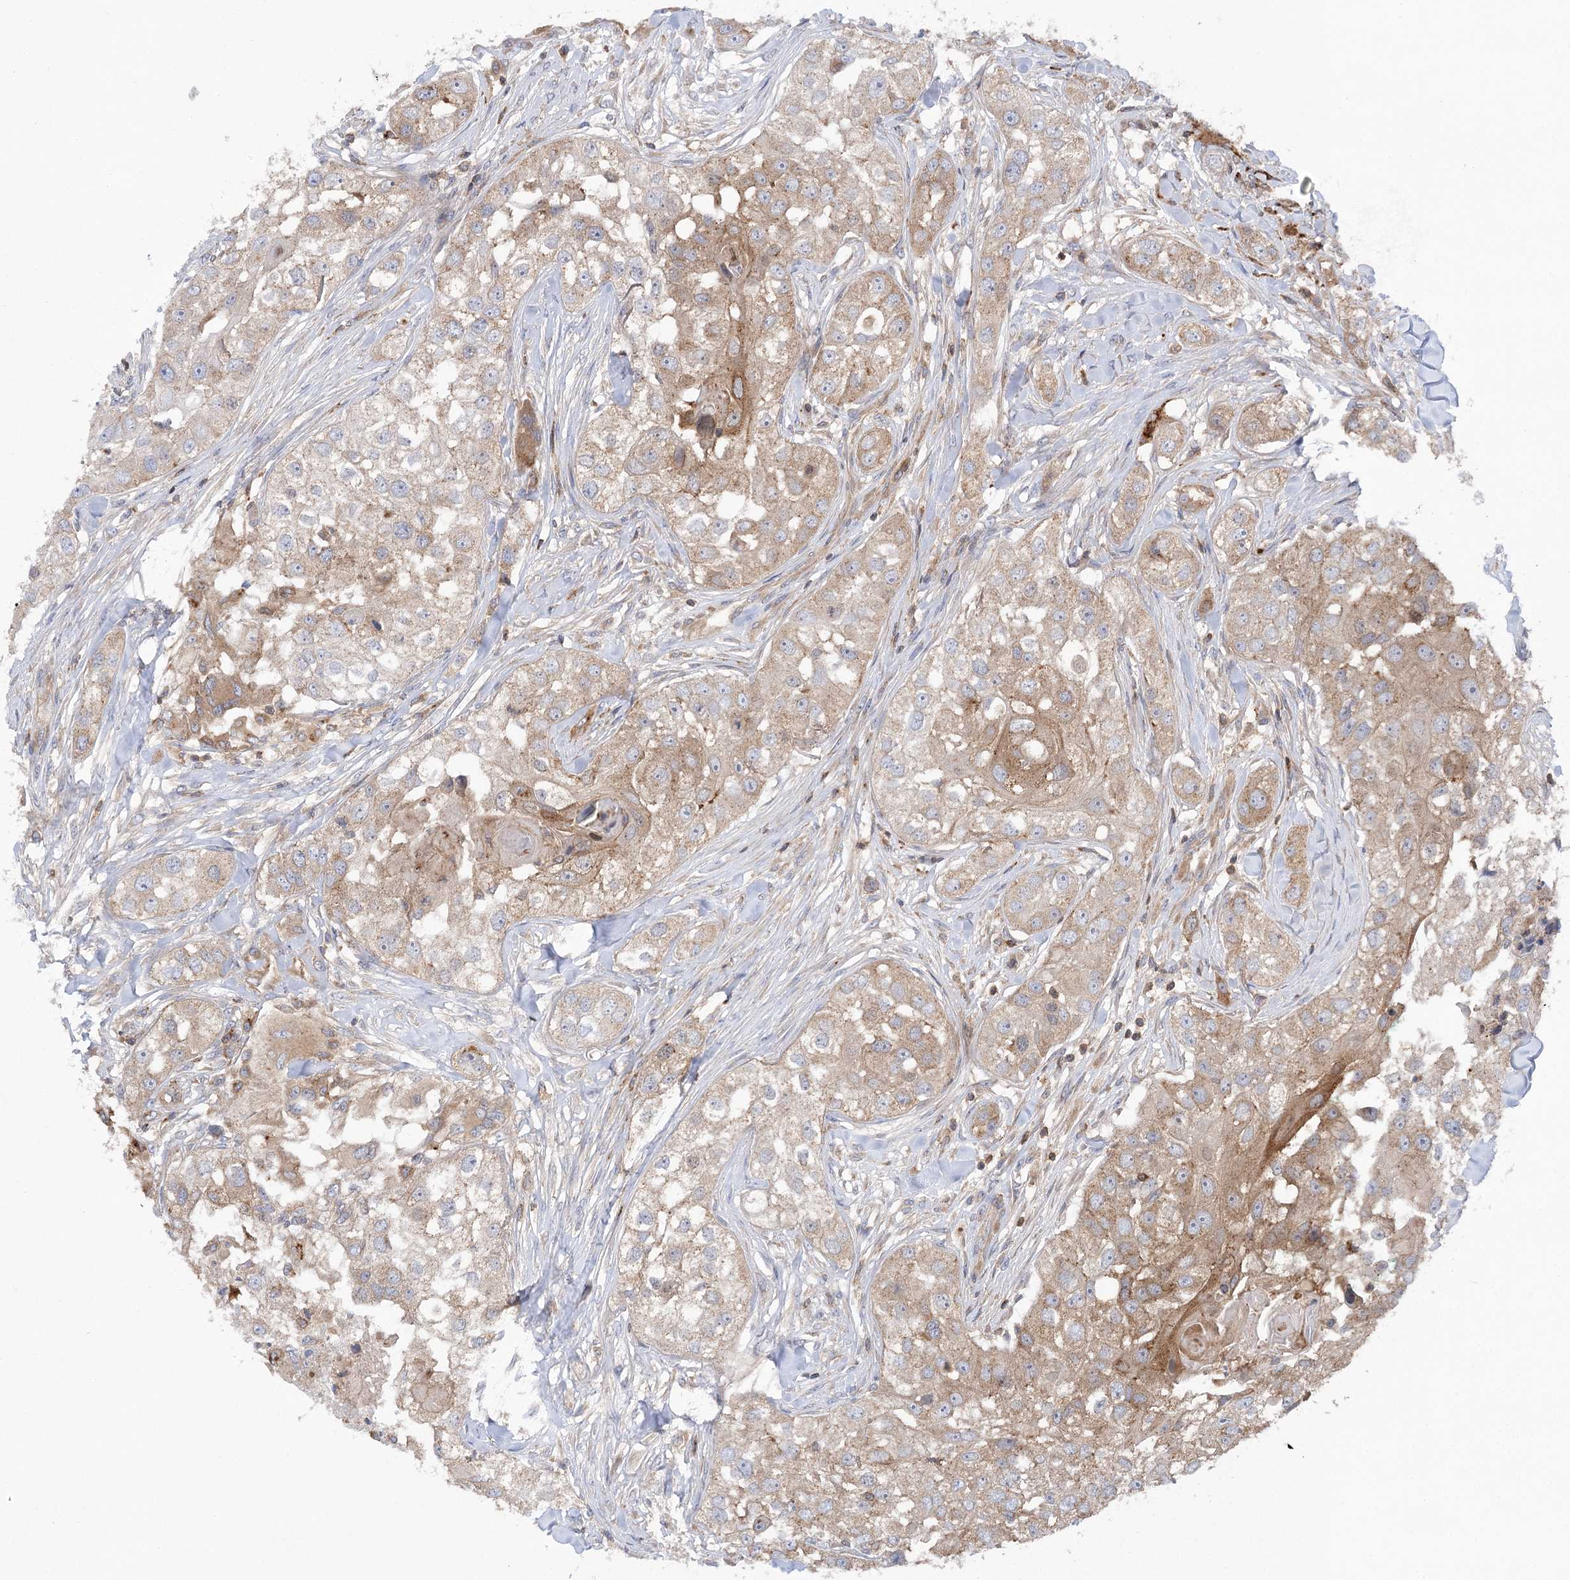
{"staining": {"intensity": "moderate", "quantity": "<25%", "location": "cytoplasmic/membranous"}, "tissue": "head and neck cancer", "cell_type": "Tumor cells", "image_type": "cancer", "snomed": [{"axis": "morphology", "description": "Normal tissue, NOS"}, {"axis": "morphology", "description": "Squamous cell carcinoma, NOS"}, {"axis": "topography", "description": "Skeletal muscle"}, {"axis": "topography", "description": "Head-Neck"}], "caption": "Squamous cell carcinoma (head and neck) stained for a protein exhibits moderate cytoplasmic/membranous positivity in tumor cells.", "gene": "VPS37B", "patient": {"sex": "male", "age": 51}}